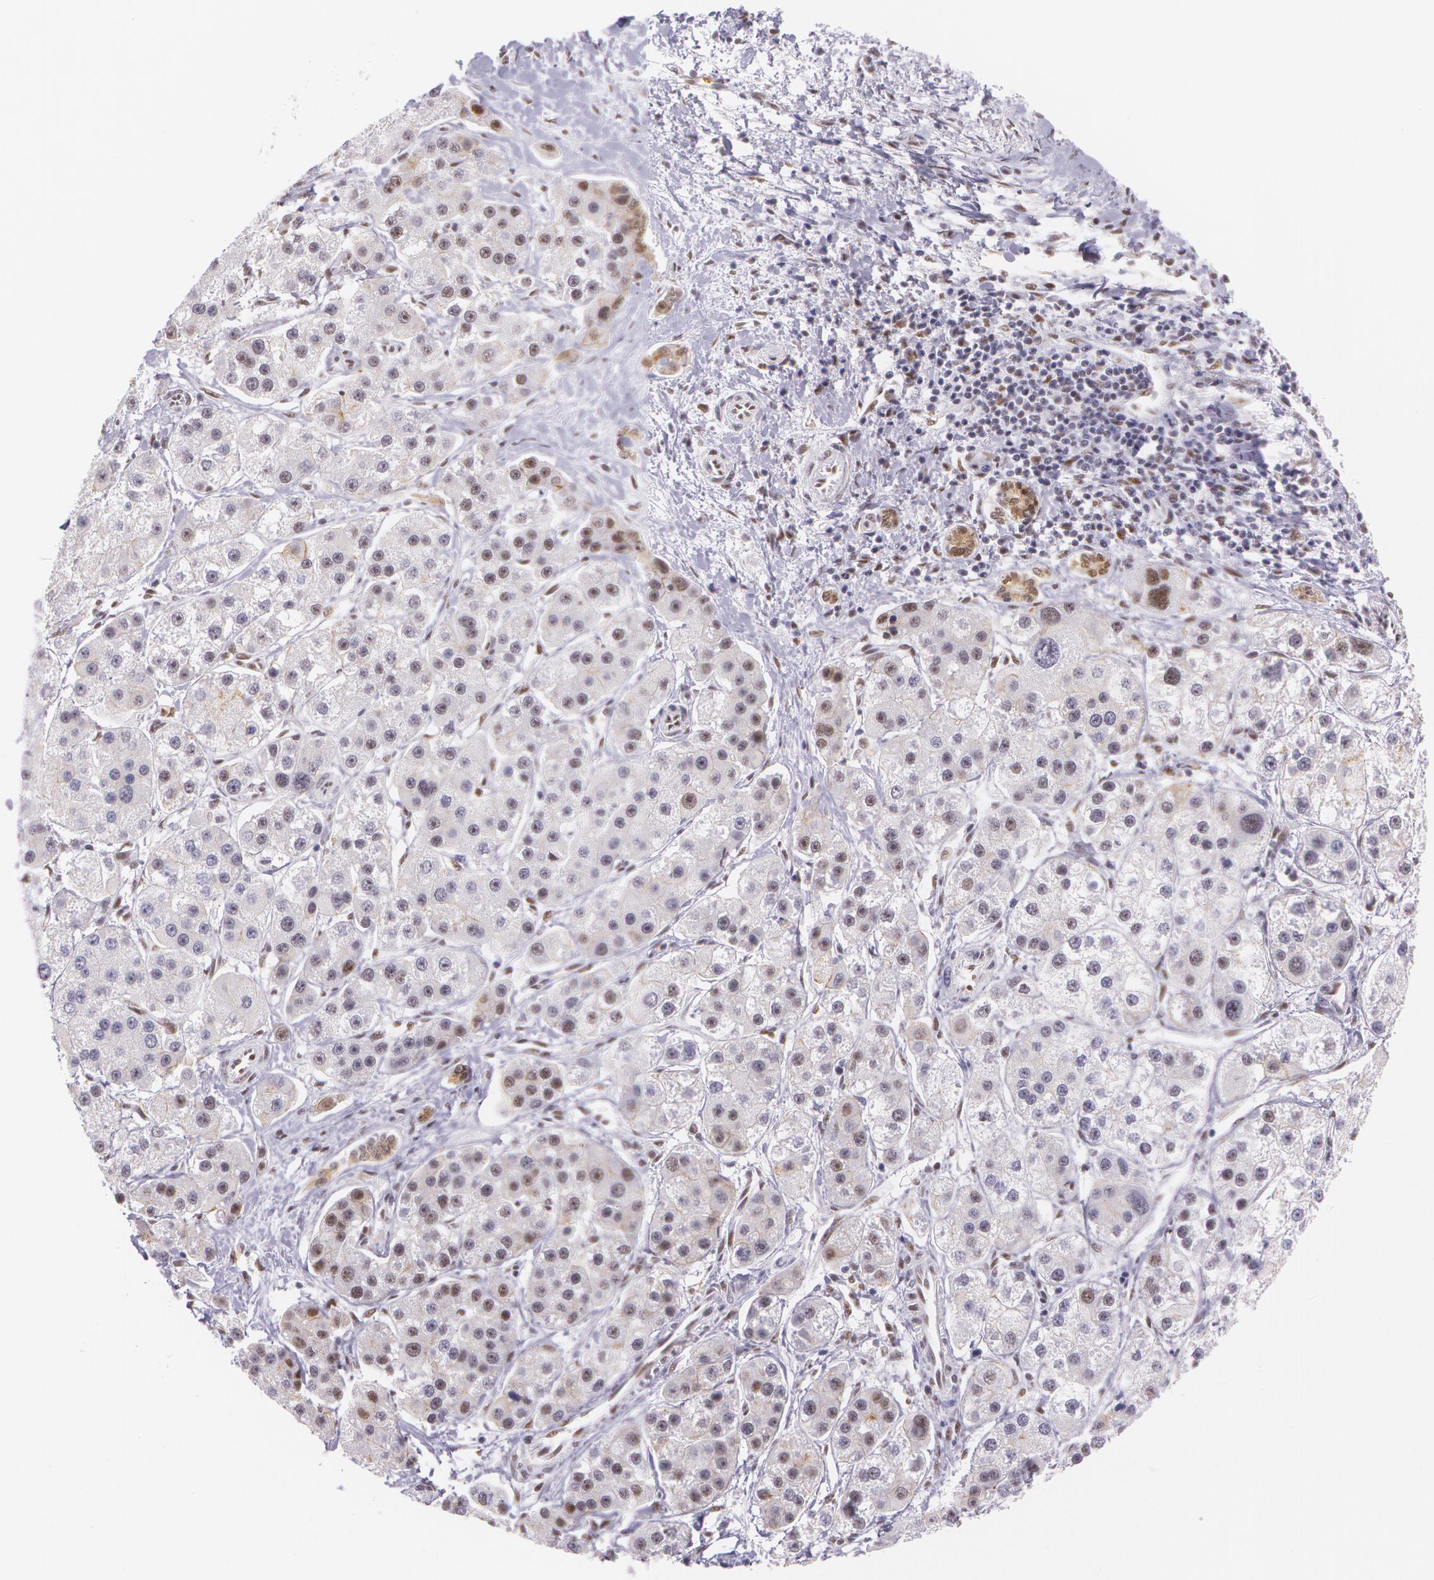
{"staining": {"intensity": "weak", "quantity": "<25%", "location": "cytoplasmic/membranous,nuclear"}, "tissue": "liver cancer", "cell_type": "Tumor cells", "image_type": "cancer", "snomed": [{"axis": "morphology", "description": "Carcinoma, Hepatocellular, NOS"}, {"axis": "topography", "description": "Liver"}], "caption": "This histopathology image is of liver hepatocellular carcinoma stained with immunohistochemistry to label a protein in brown with the nuclei are counter-stained blue. There is no expression in tumor cells.", "gene": "NBN", "patient": {"sex": "female", "age": 85}}